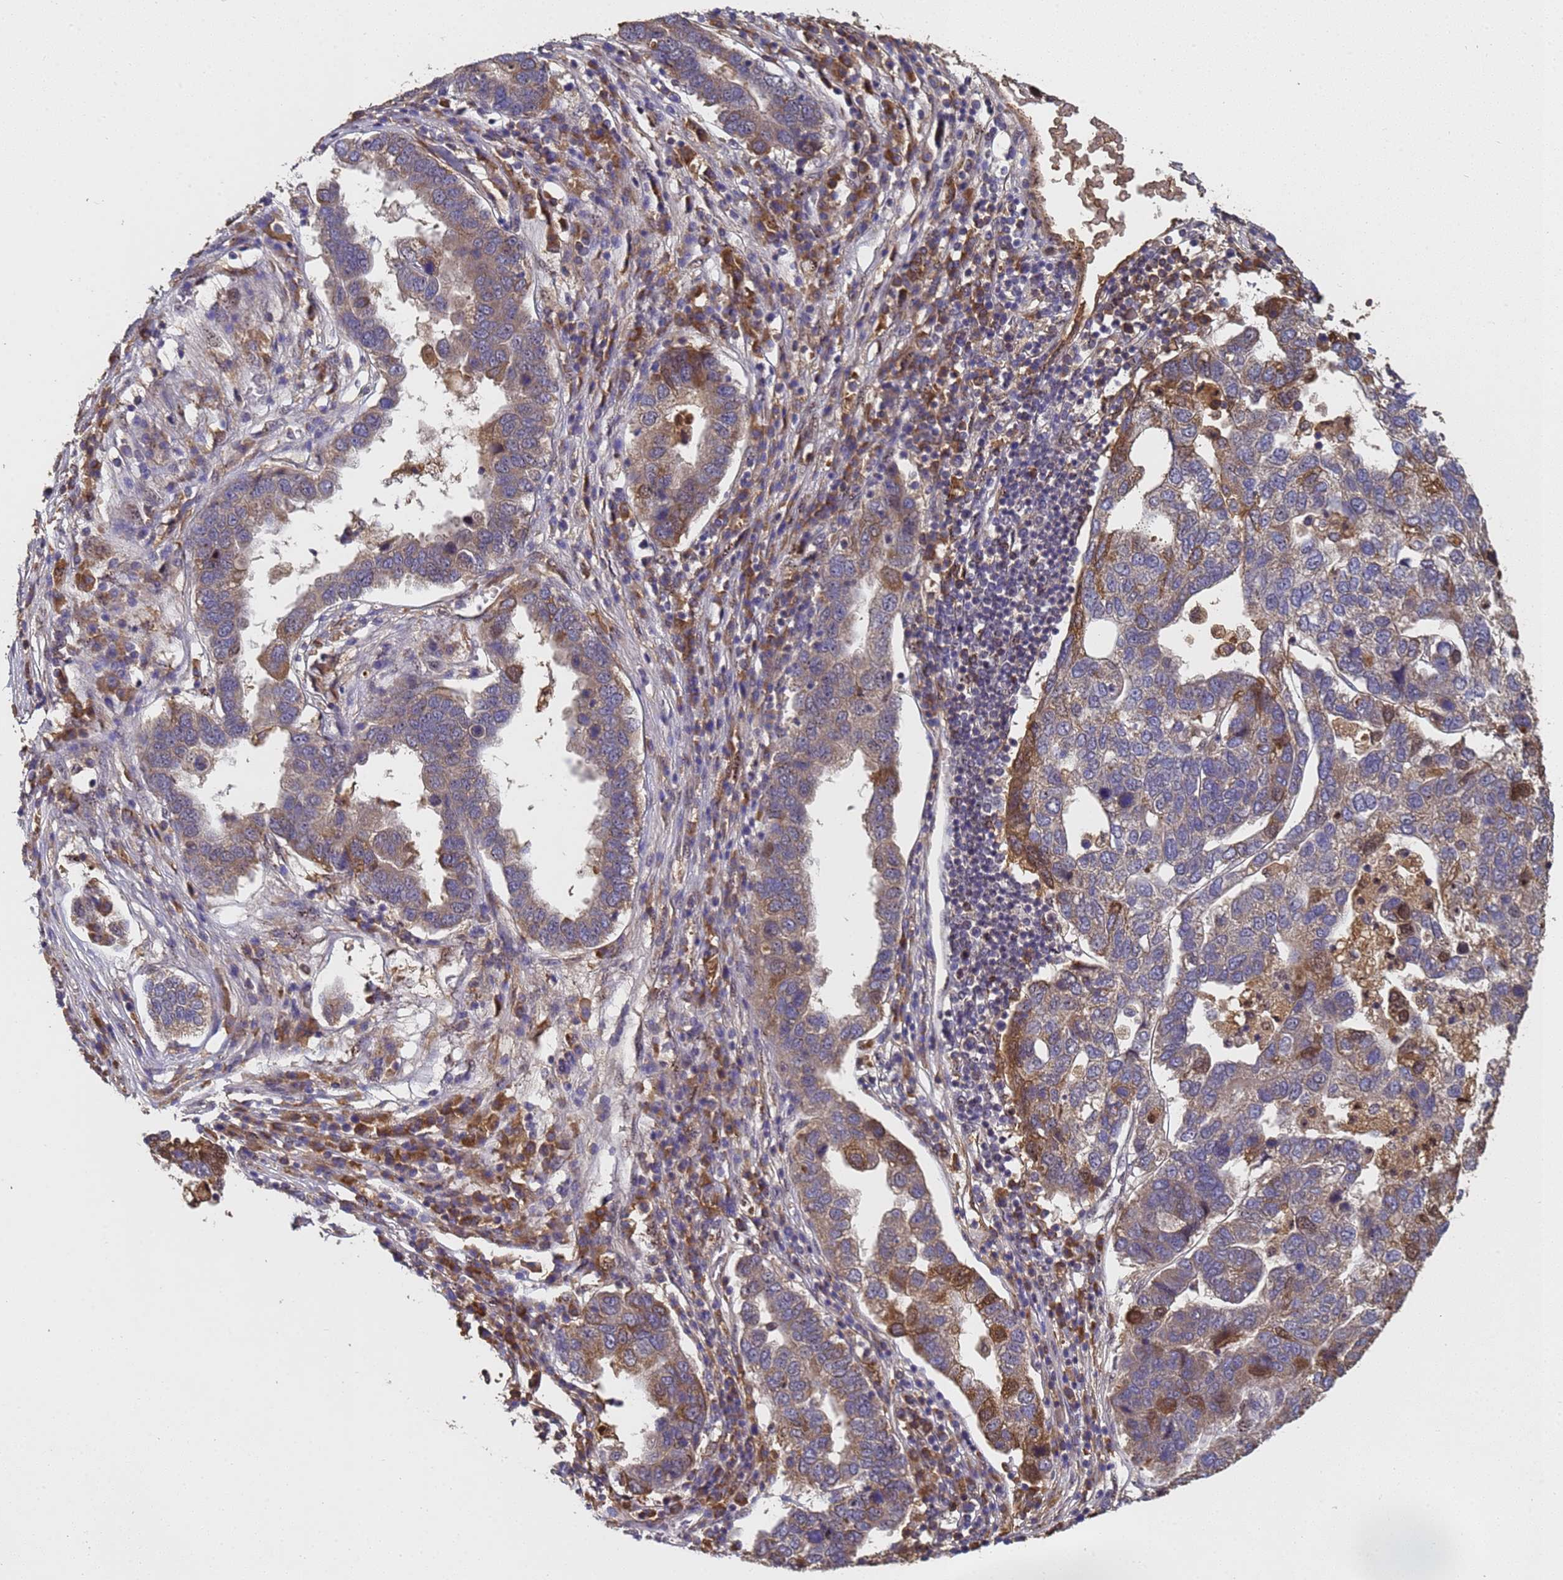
{"staining": {"intensity": "moderate", "quantity": "<25%", "location": "cytoplasmic/membranous"}, "tissue": "pancreatic cancer", "cell_type": "Tumor cells", "image_type": "cancer", "snomed": [{"axis": "morphology", "description": "Adenocarcinoma, NOS"}, {"axis": "topography", "description": "Pancreas"}], "caption": "A micrograph of human pancreatic adenocarcinoma stained for a protein exhibits moderate cytoplasmic/membranous brown staining in tumor cells. (Brightfield microscopy of DAB IHC at high magnification).", "gene": "SECISBP2", "patient": {"sex": "female", "age": 61}}